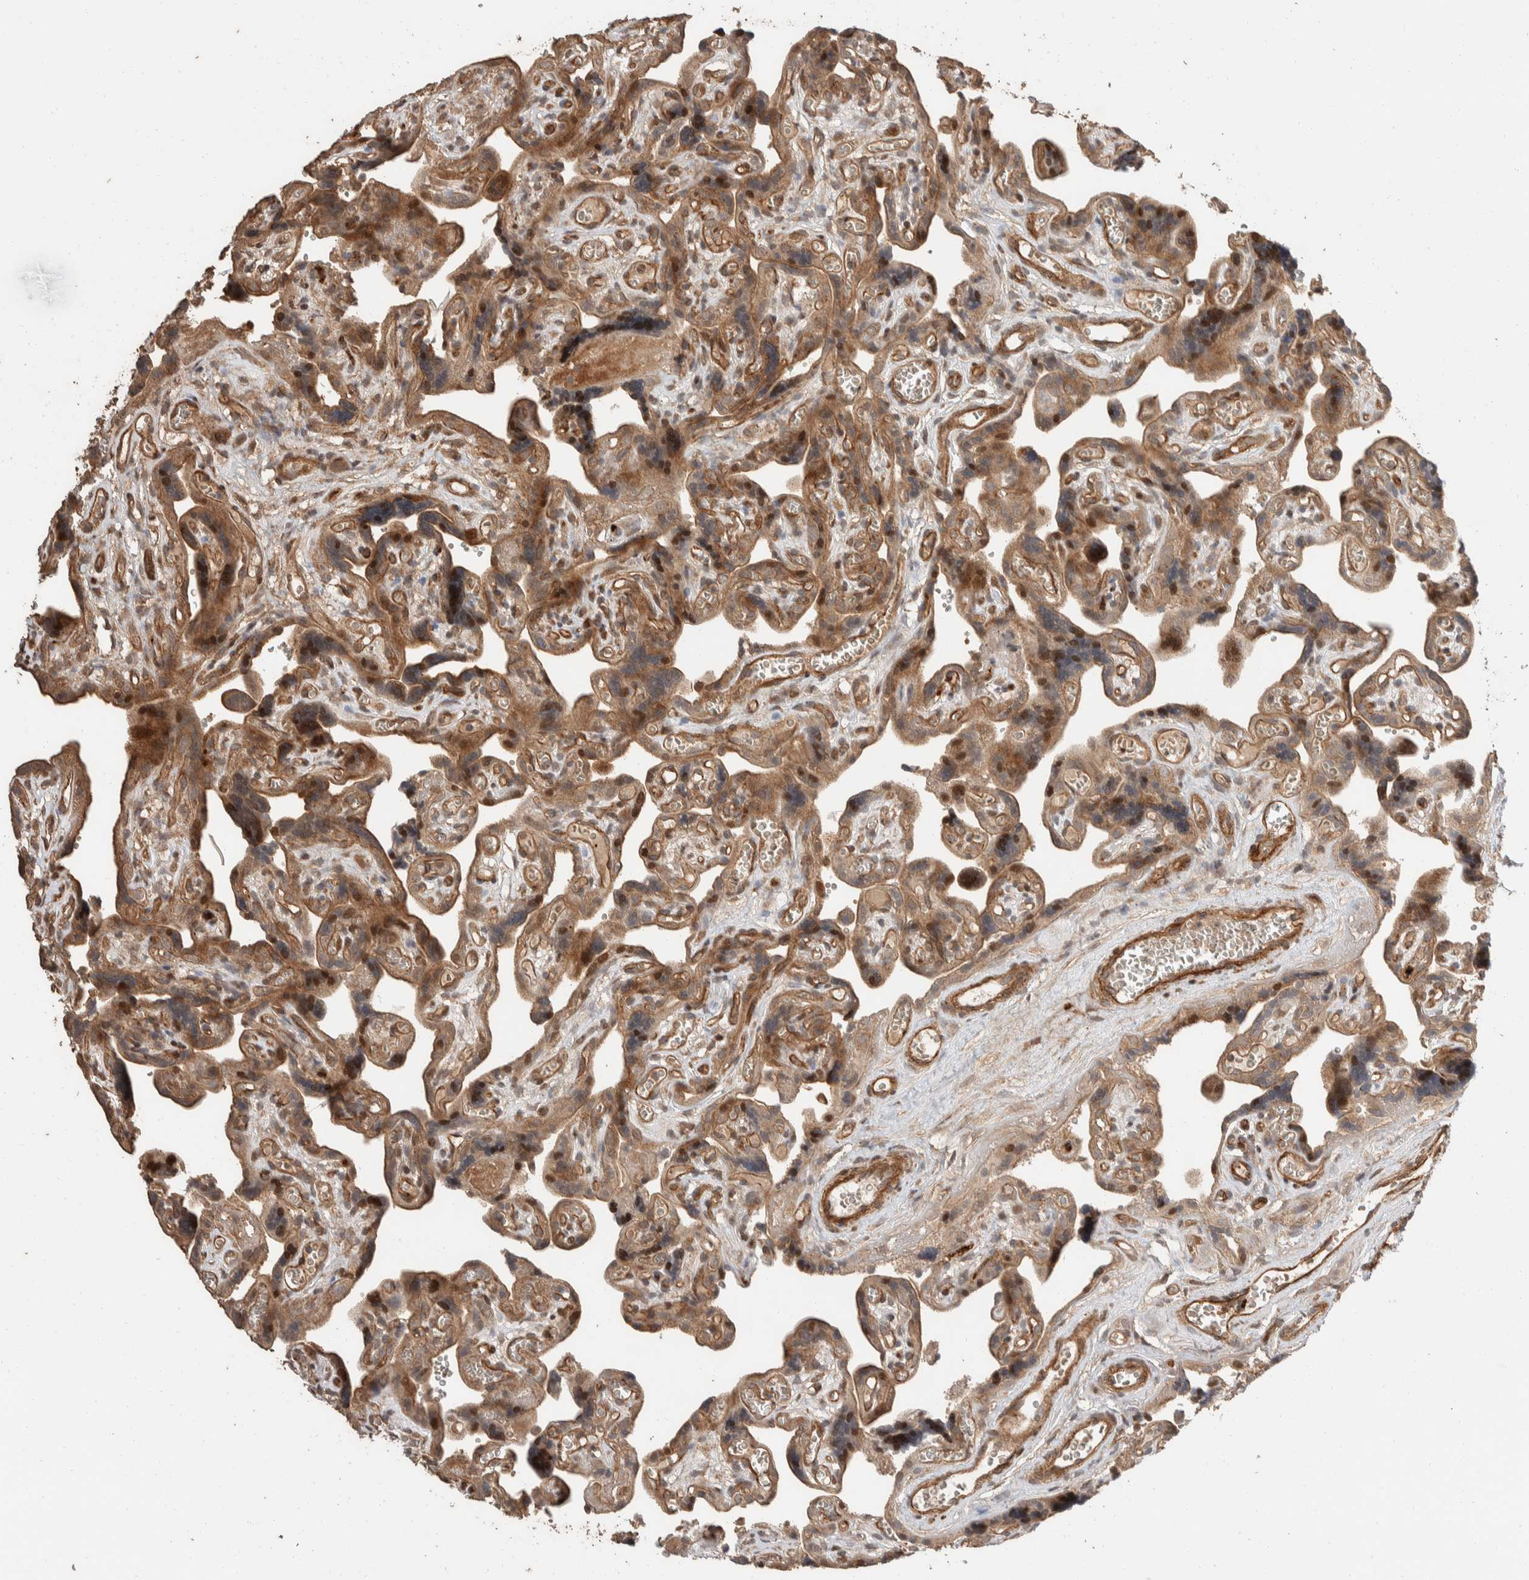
{"staining": {"intensity": "strong", "quantity": ">75%", "location": "cytoplasmic/membranous"}, "tissue": "placenta", "cell_type": "Decidual cells", "image_type": "normal", "snomed": [{"axis": "morphology", "description": "Normal tissue, NOS"}, {"axis": "topography", "description": "Placenta"}], "caption": "An image of placenta stained for a protein shows strong cytoplasmic/membranous brown staining in decidual cells. The protein is shown in brown color, while the nuclei are stained blue.", "gene": "ERC1", "patient": {"sex": "female", "age": 30}}